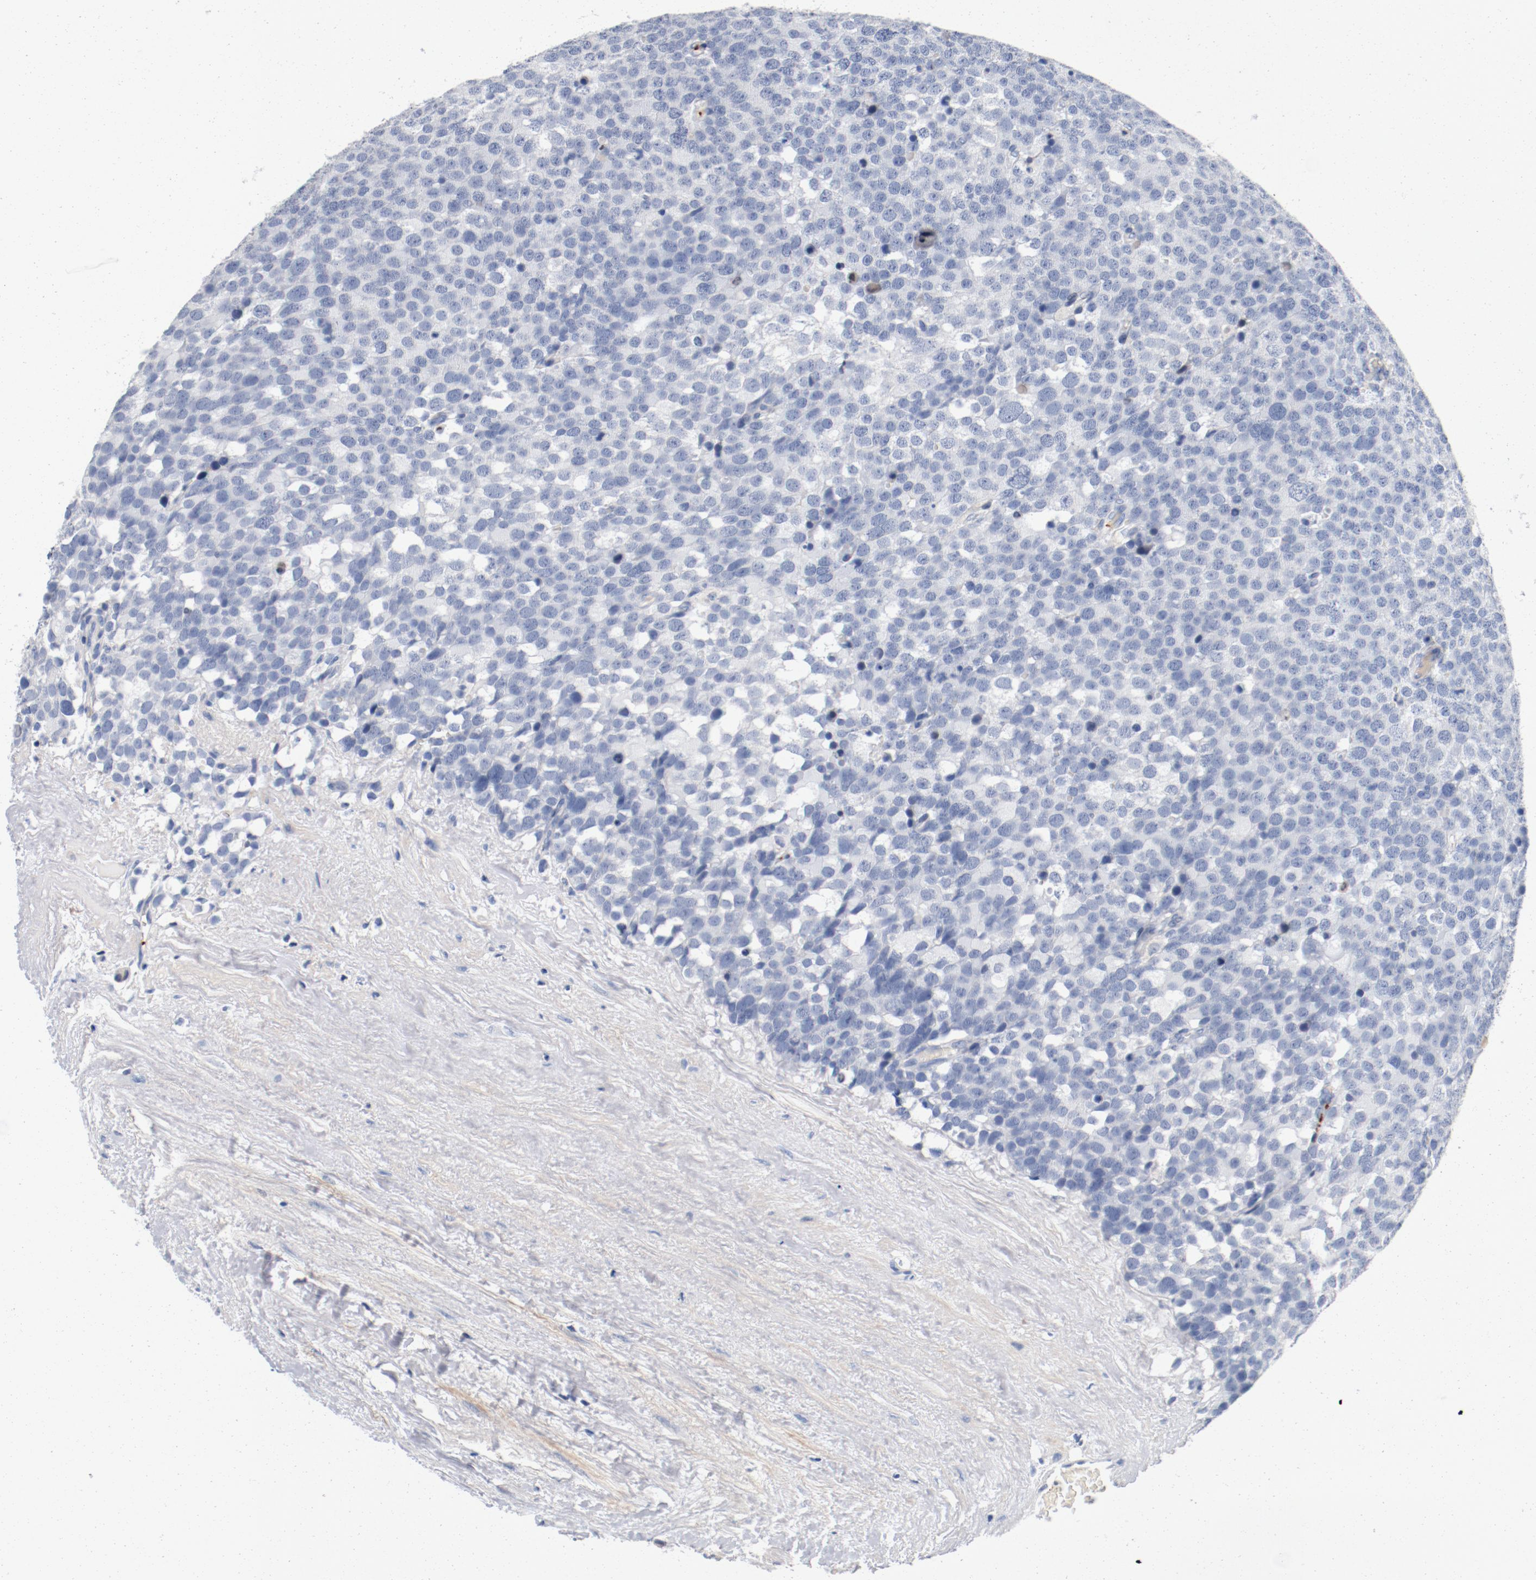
{"staining": {"intensity": "negative", "quantity": "none", "location": "none"}, "tissue": "testis cancer", "cell_type": "Tumor cells", "image_type": "cancer", "snomed": [{"axis": "morphology", "description": "Seminoma, NOS"}, {"axis": "topography", "description": "Testis"}], "caption": "An image of testis cancer stained for a protein exhibits no brown staining in tumor cells. (DAB immunohistochemistry (IHC) visualized using brightfield microscopy, high magnification).", "gene": "PIM1", "patient": {"sex": "male", "age": 71}}